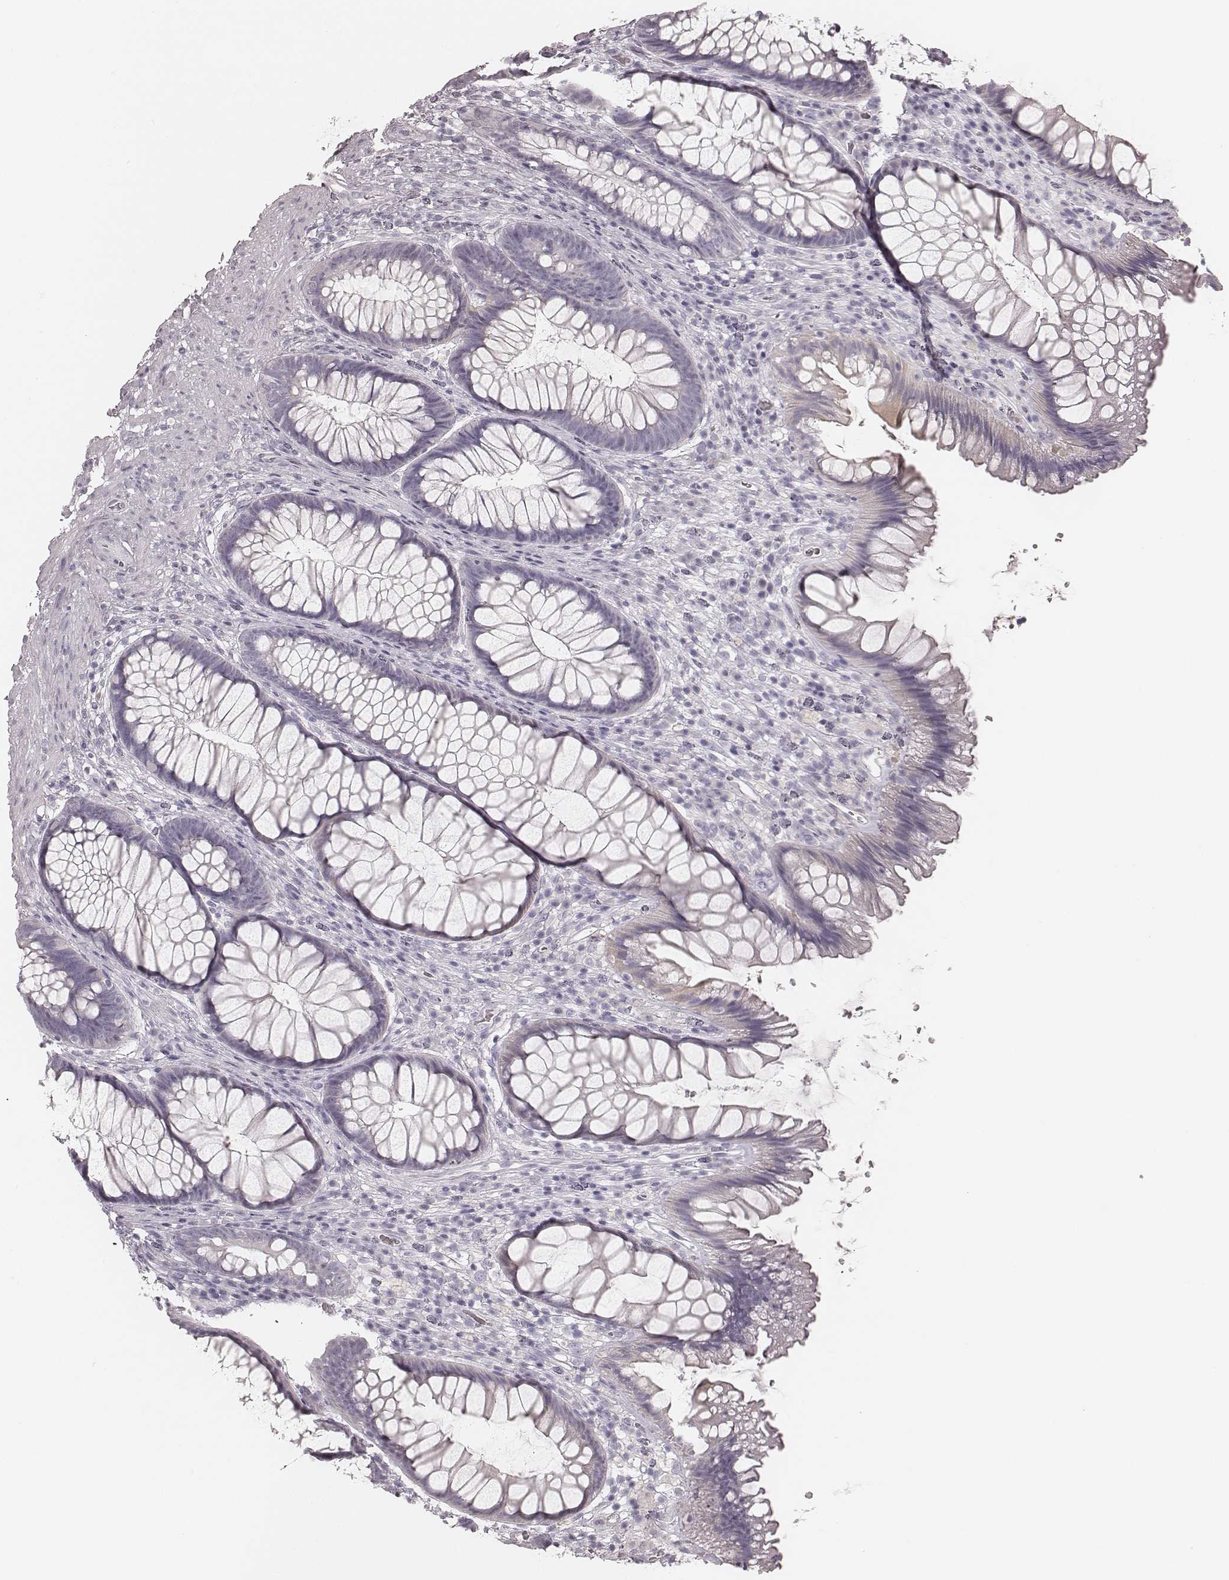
{"staining": {"intensity": "negative", "quantity": "none", "location": "none"}, "tissue": "rectum", "cell_type": "Glandular cells", "image_type": "normal", "snomed": [{"axis": "morphology", "description": "Normal tissue, NOS"}, {"axis": "topography", "description": "Smooth muscle"}, {"axis": "topography", "description": "Rectum"}], "caption": "Immunohistochemistry of unremarkable rectum reveals no staining in glandular cells.", "gene": "KRT31", "patient": {"sex": "male", "age": 53}}